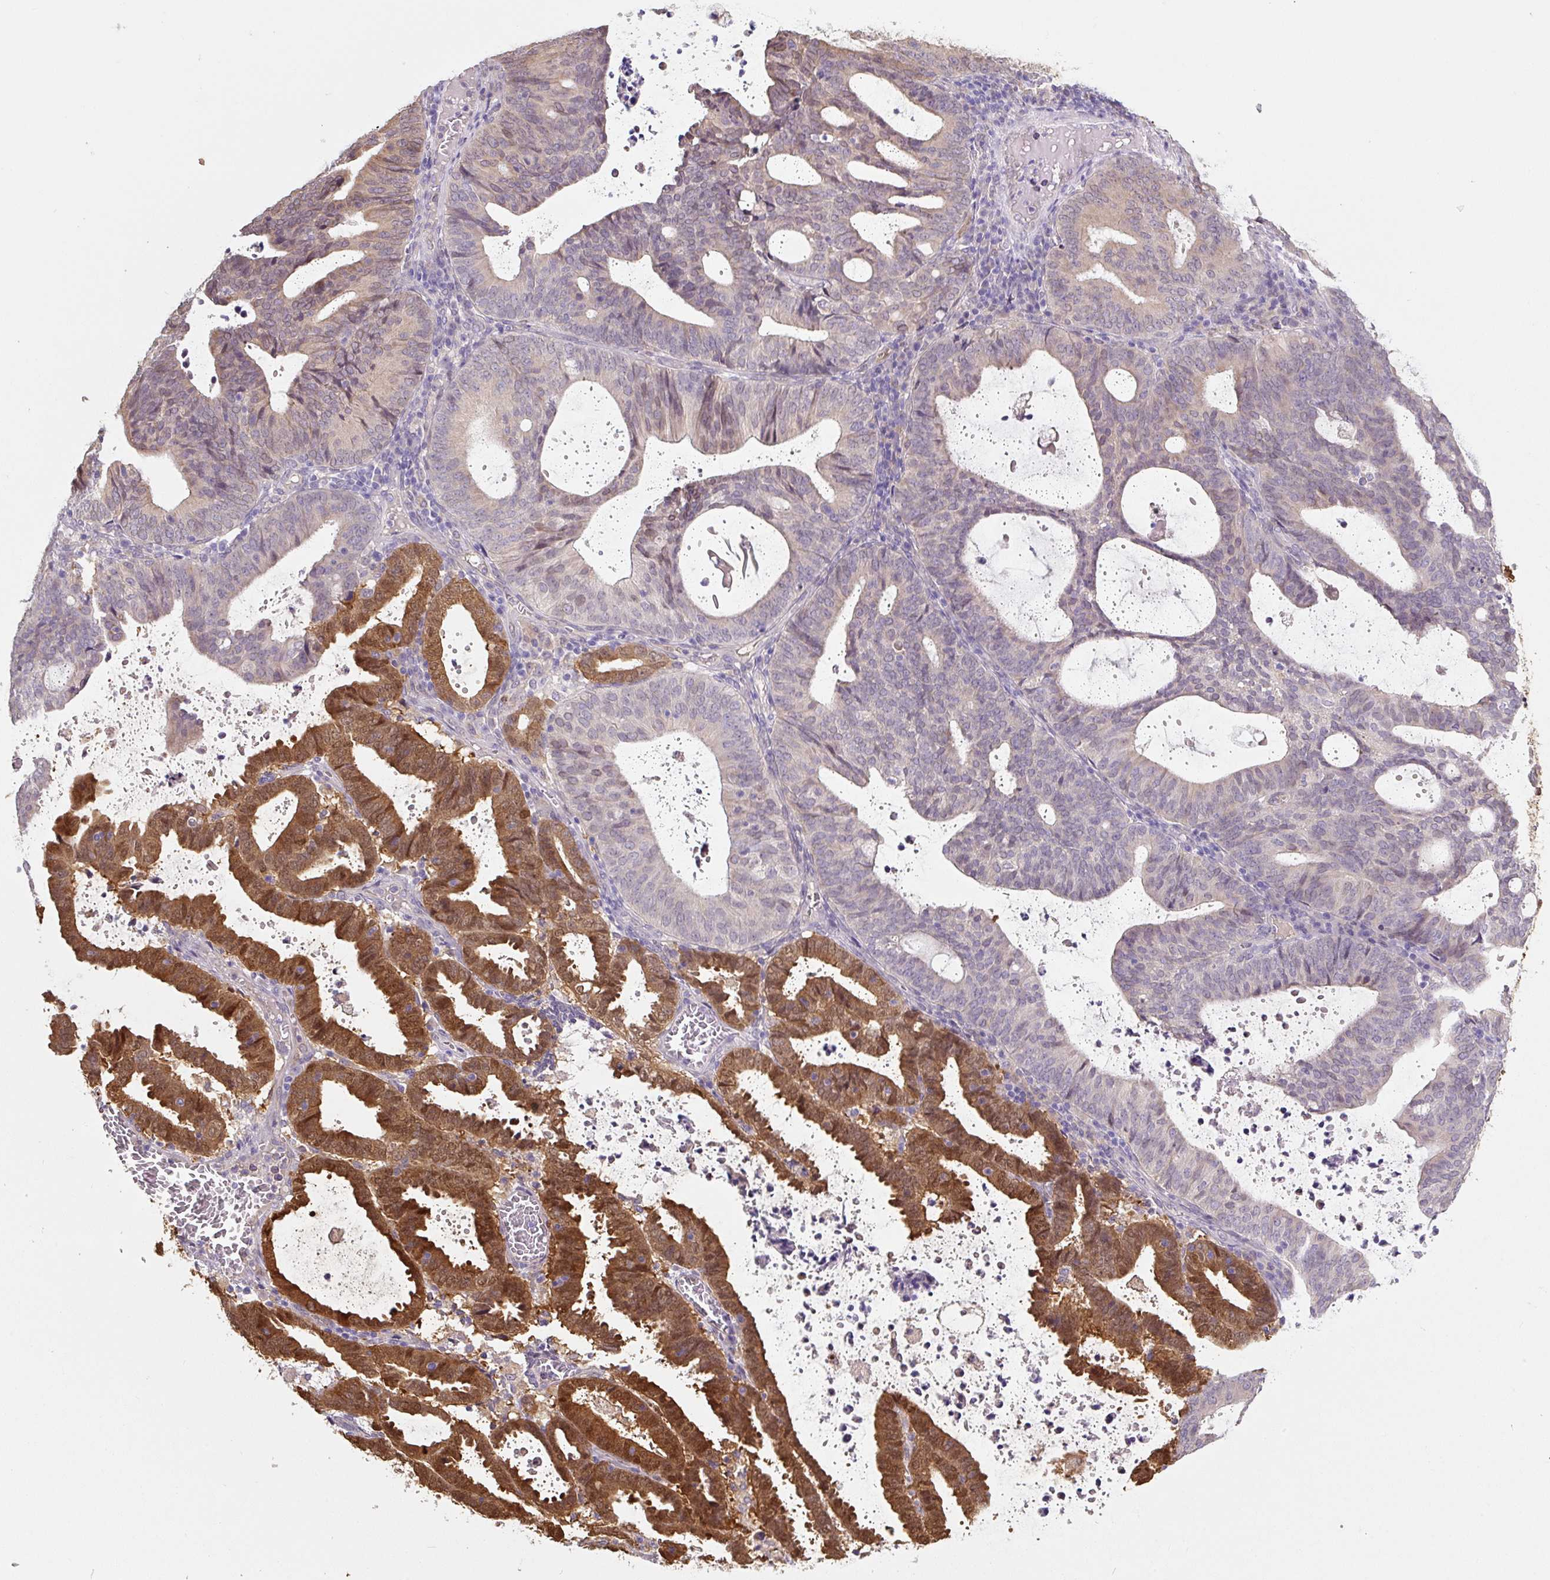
{"staining": {"intensity": "strong", "quantity": "25%-75%", "location": "cytoplasmic/membranous,nuclear"}, "tissue": "endometrial cancer", "cell_type": "Tumor cells", "image_type": "cancer", "snomed": [{"axis": "morphology", "description": "Adenocarcinoma, NOS"}, {"axis": "topography", "description": "Uterus"}], "caption": "Protein positivity by IHC demonstrates strong cytoplasmic/membranous and nuclear expression in approximately 25%-75% of tumor cells in endometrial adenocarcinoma. (DAB IHC with brightfield microscopy, high magnification).", "gene": "ASRGL1", "patient": {"sex": "female", "age": 83}}